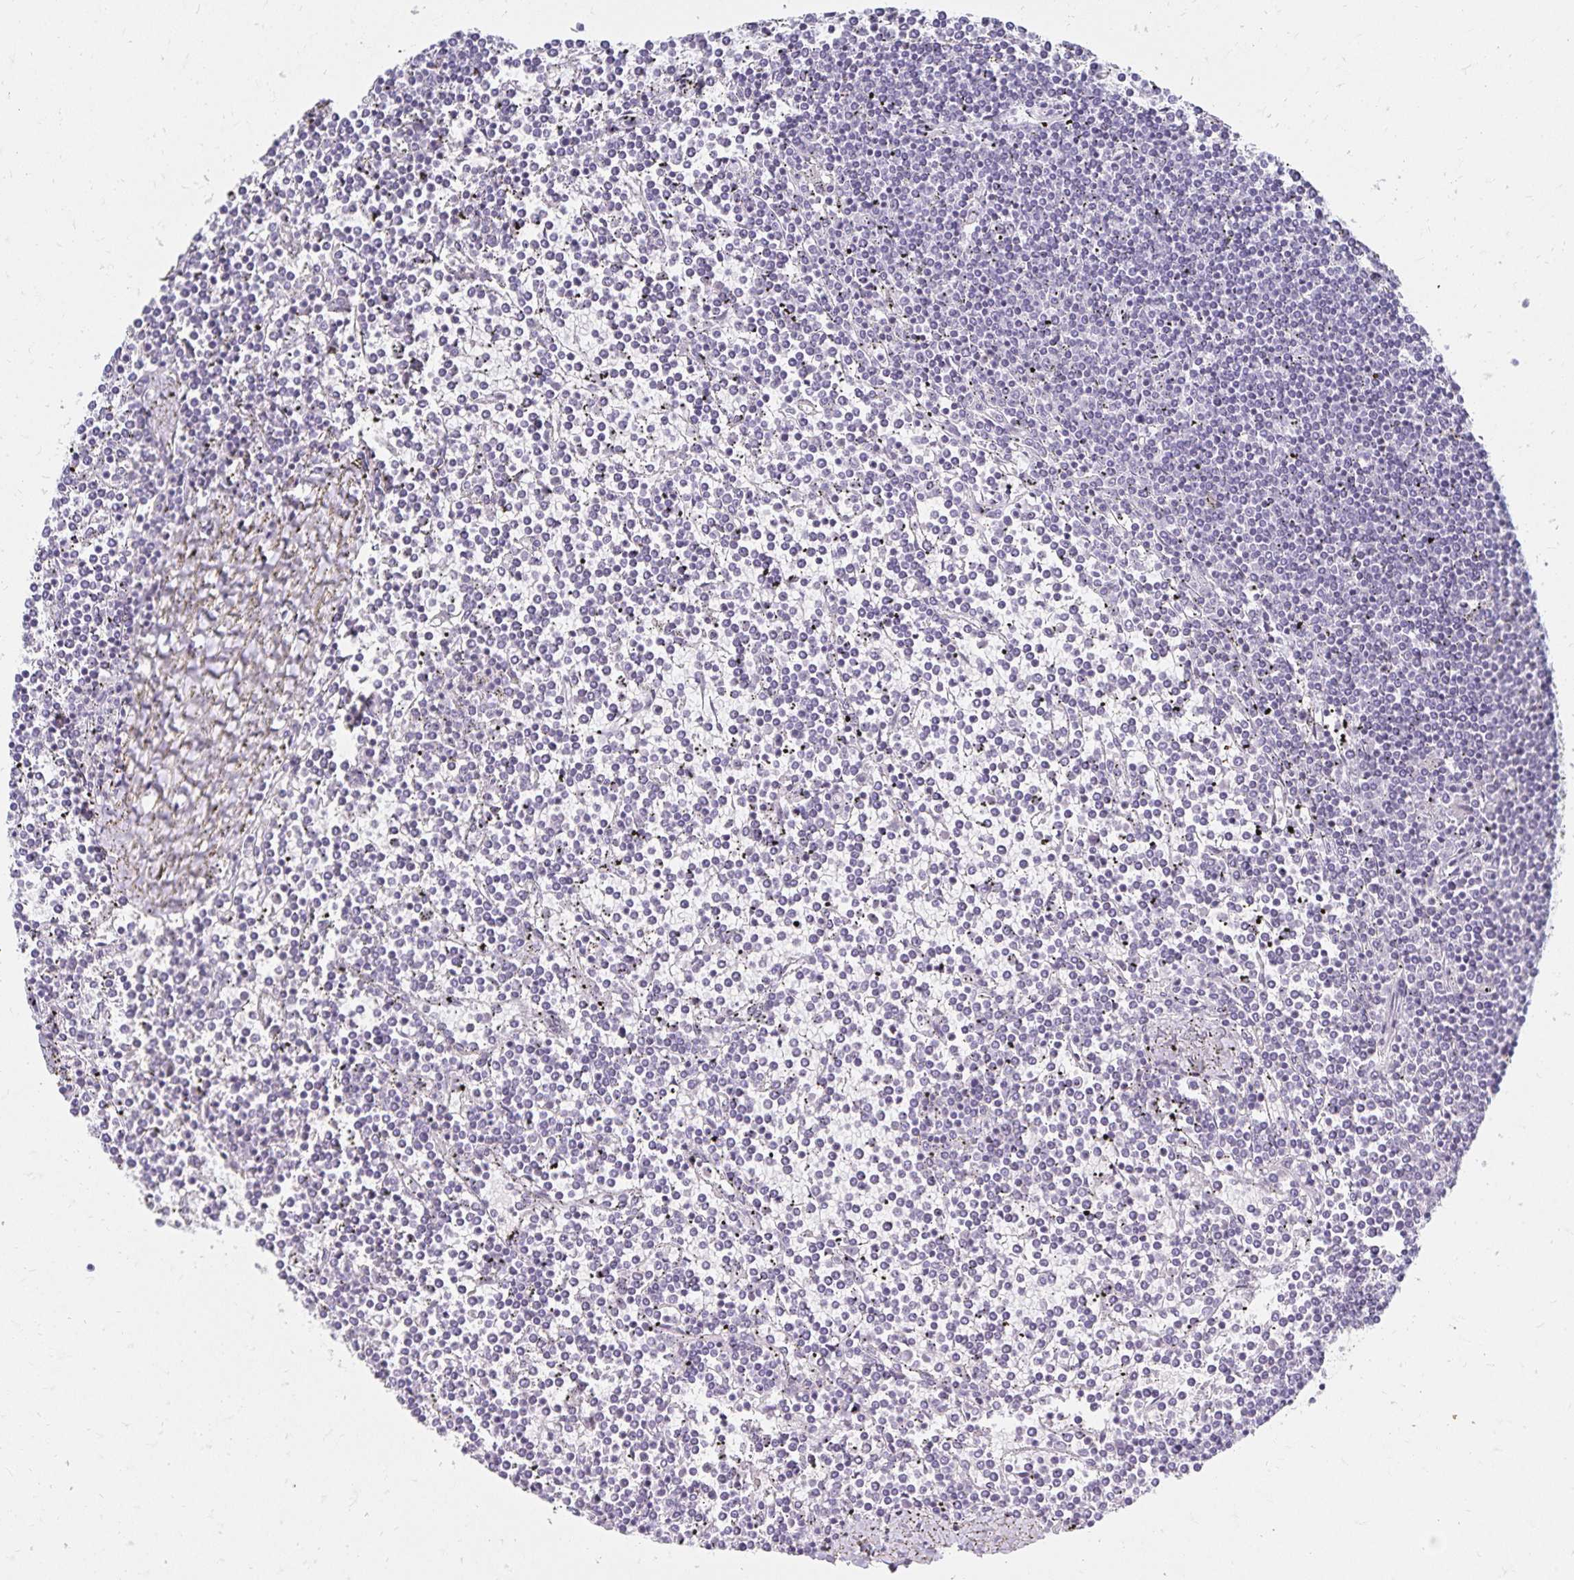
{"staining": {"intensity": "negative", "quantity": "none", "location": "none"}, "tissue": "lymphoma", "cell_type": "Tumor cells", "image_type": "cancer", "snomed": [{"axis": "morphology", "description": "Malignant lymphoma, non-Hodgkin's type, Low grade"}, {"axis": "topography", "description": "Spleen"}], "caption": "Human lymphoma stained for a protein using immunohistochemistry demonstrates no staining in tumor cells.", "gene": "C20orf85", "patient": {"sex": "female", "age": 19}}